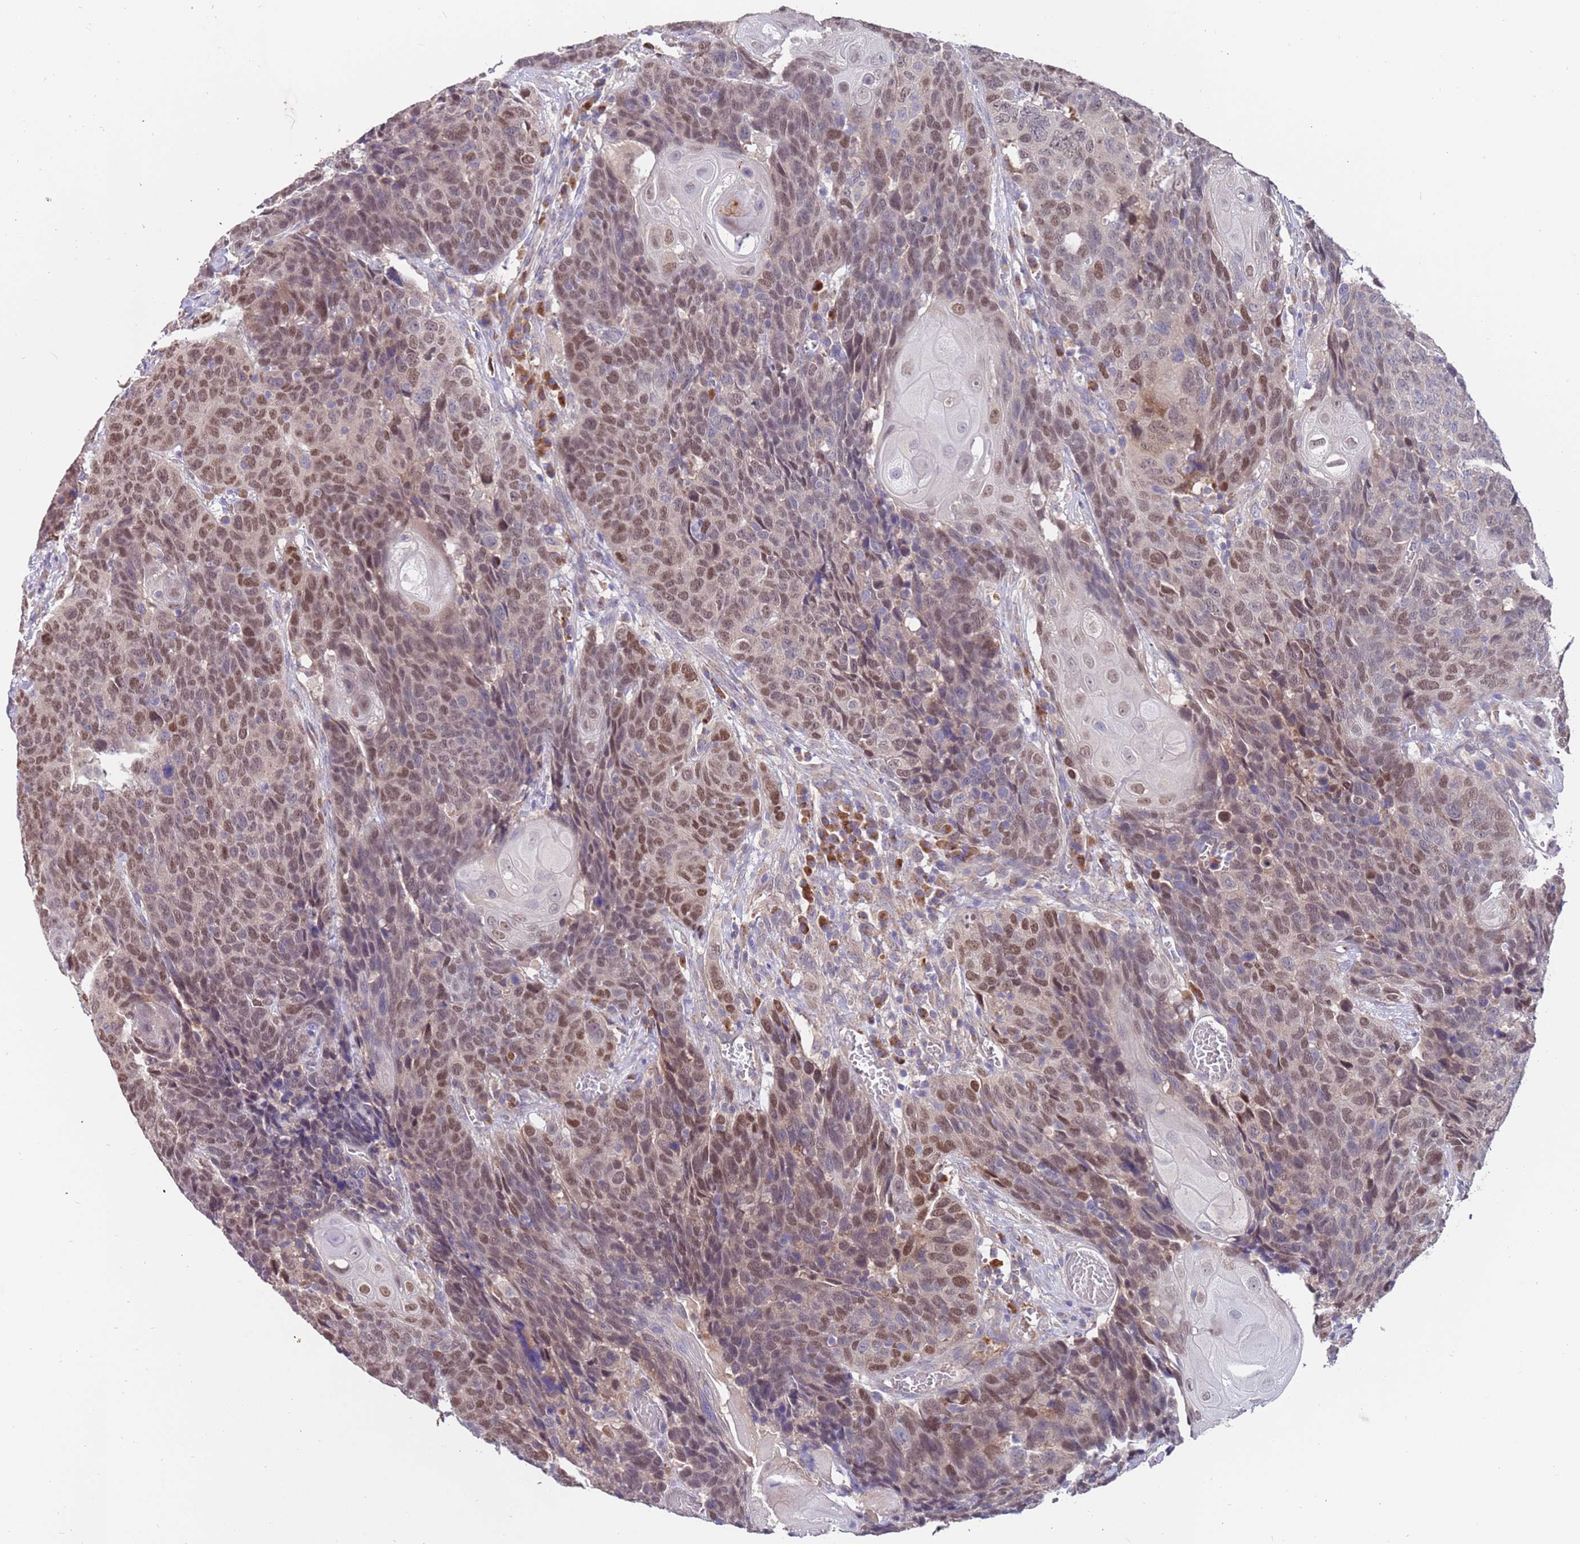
{"staining": {"intensity": "moderate", "quantity": "25%-75%", "location": "nuclear"}, "tissue": "head and neck cancer", "cell_type": "Tumor cells", "image_type": "cancer", "snomed": [{"axis": "morphology", "description": "Squamous cell carcinoma, NOS"}, {"axis": "topography", "description": "Head-Neck"}], "caption": "Immunohistochemistry (IHC) of human head and neck cancer (squamous cell carcinoma) displays medium levels of moderate nuclear expression in approximately 25%-75% of tumor cells. (DAB (3,3'-diaminobenzidine) = brown stain, brightfield microscopy at high magnification).", "gene": "ZNF746", "patient": {"sex": "male", "age": 66}}